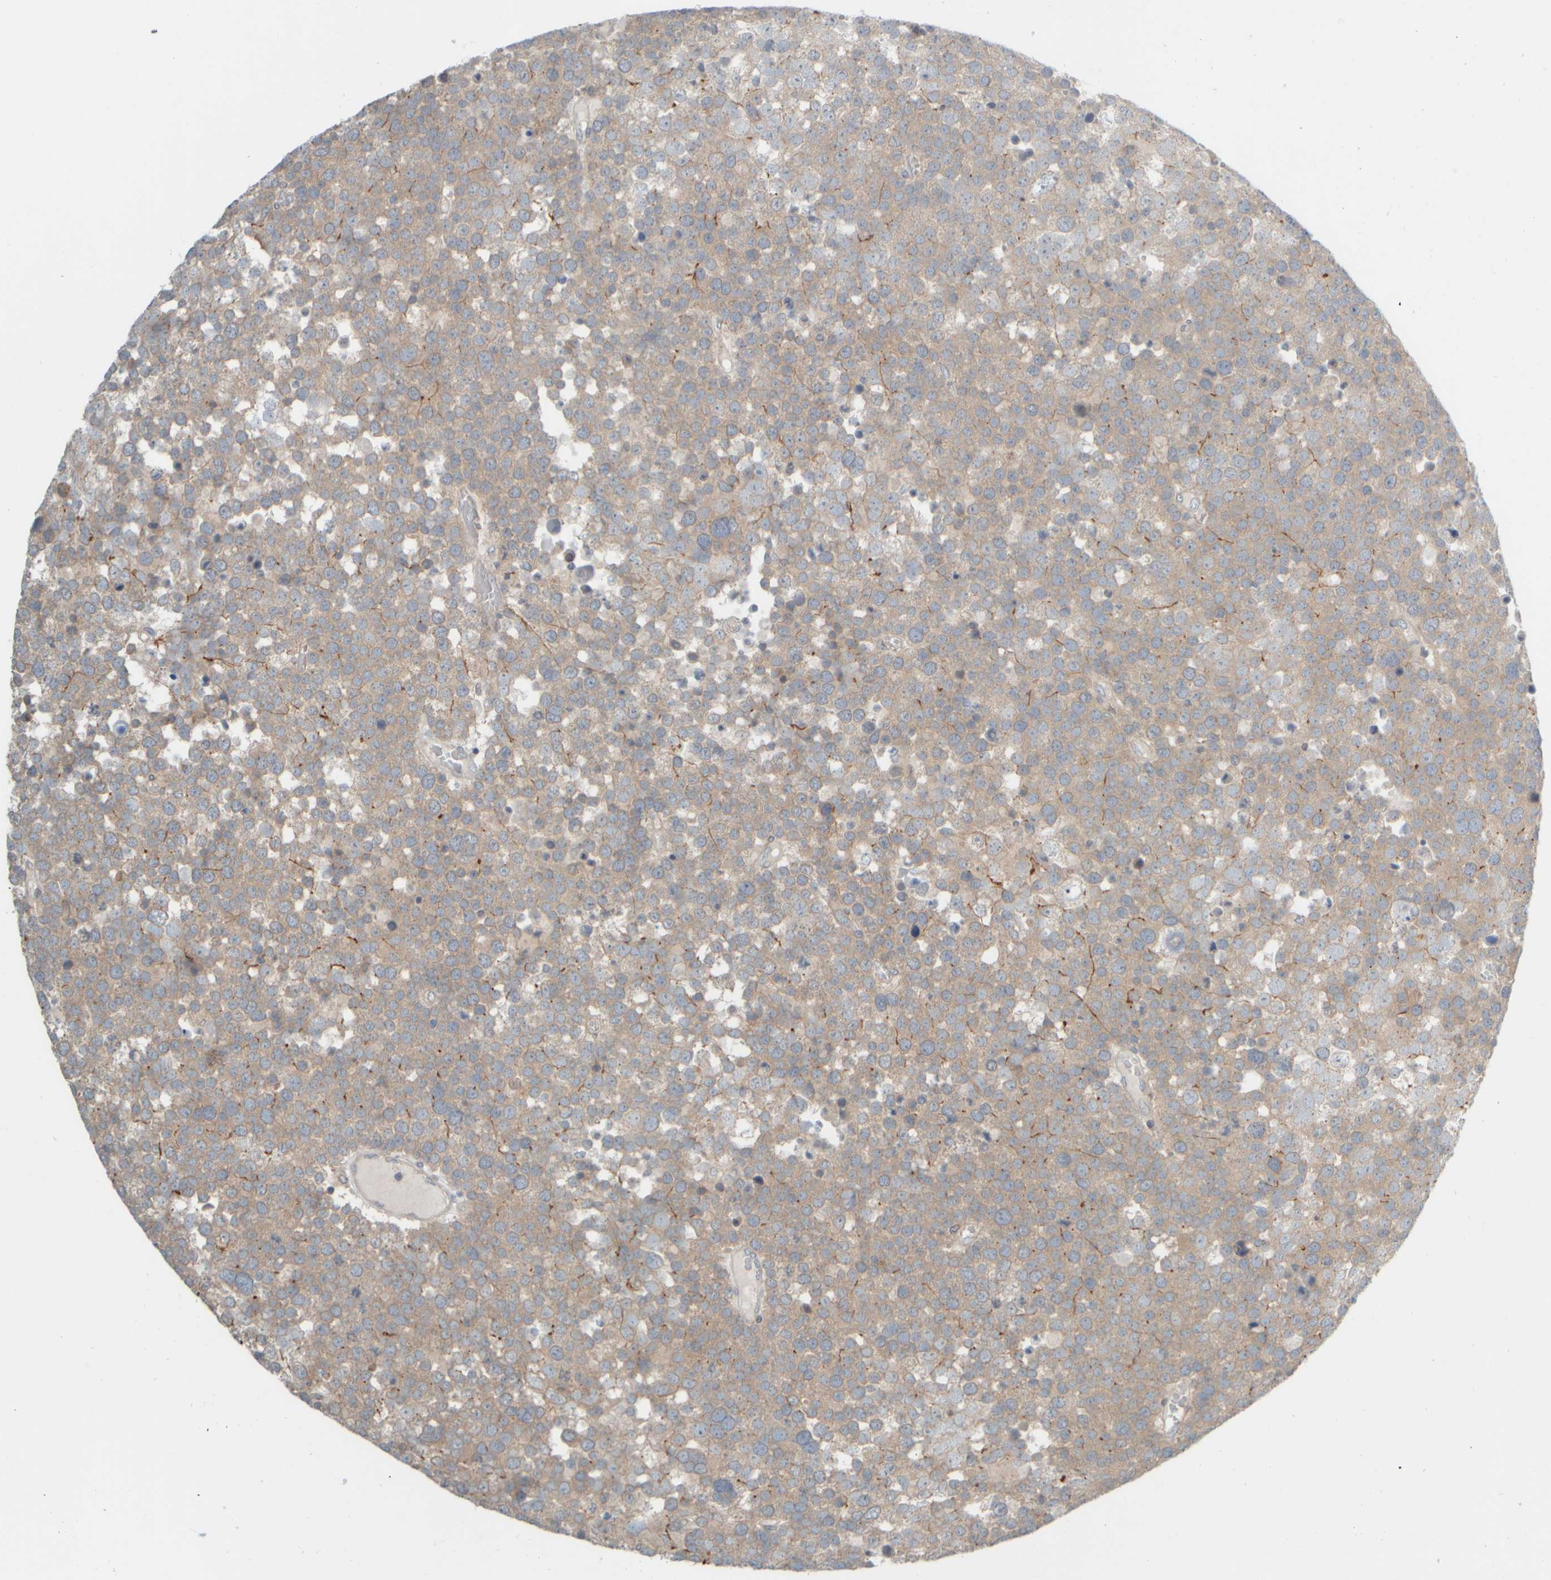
{"staining": {"intensity": "weak", "quantity": ">75%", "location": "cytoplasmic/membranous"}, "tissue": "testis cancer", "cell_type": "Tumor cells", "image_type": "cancer", "snomed": [{"axis": "morphology", "description": "Seminoma, NOS"}, {"axis": "topography", "description": "Testis"}], "caption": "Immunohistochemistry image of testis cancer (seminoma) stained for a protein (brown), which displays low levels of weak cytoplasmic/membranous expression in about >75% of tumor cells.", "gene": "HGS", "patient": {"sex": "male", "age": 71}}